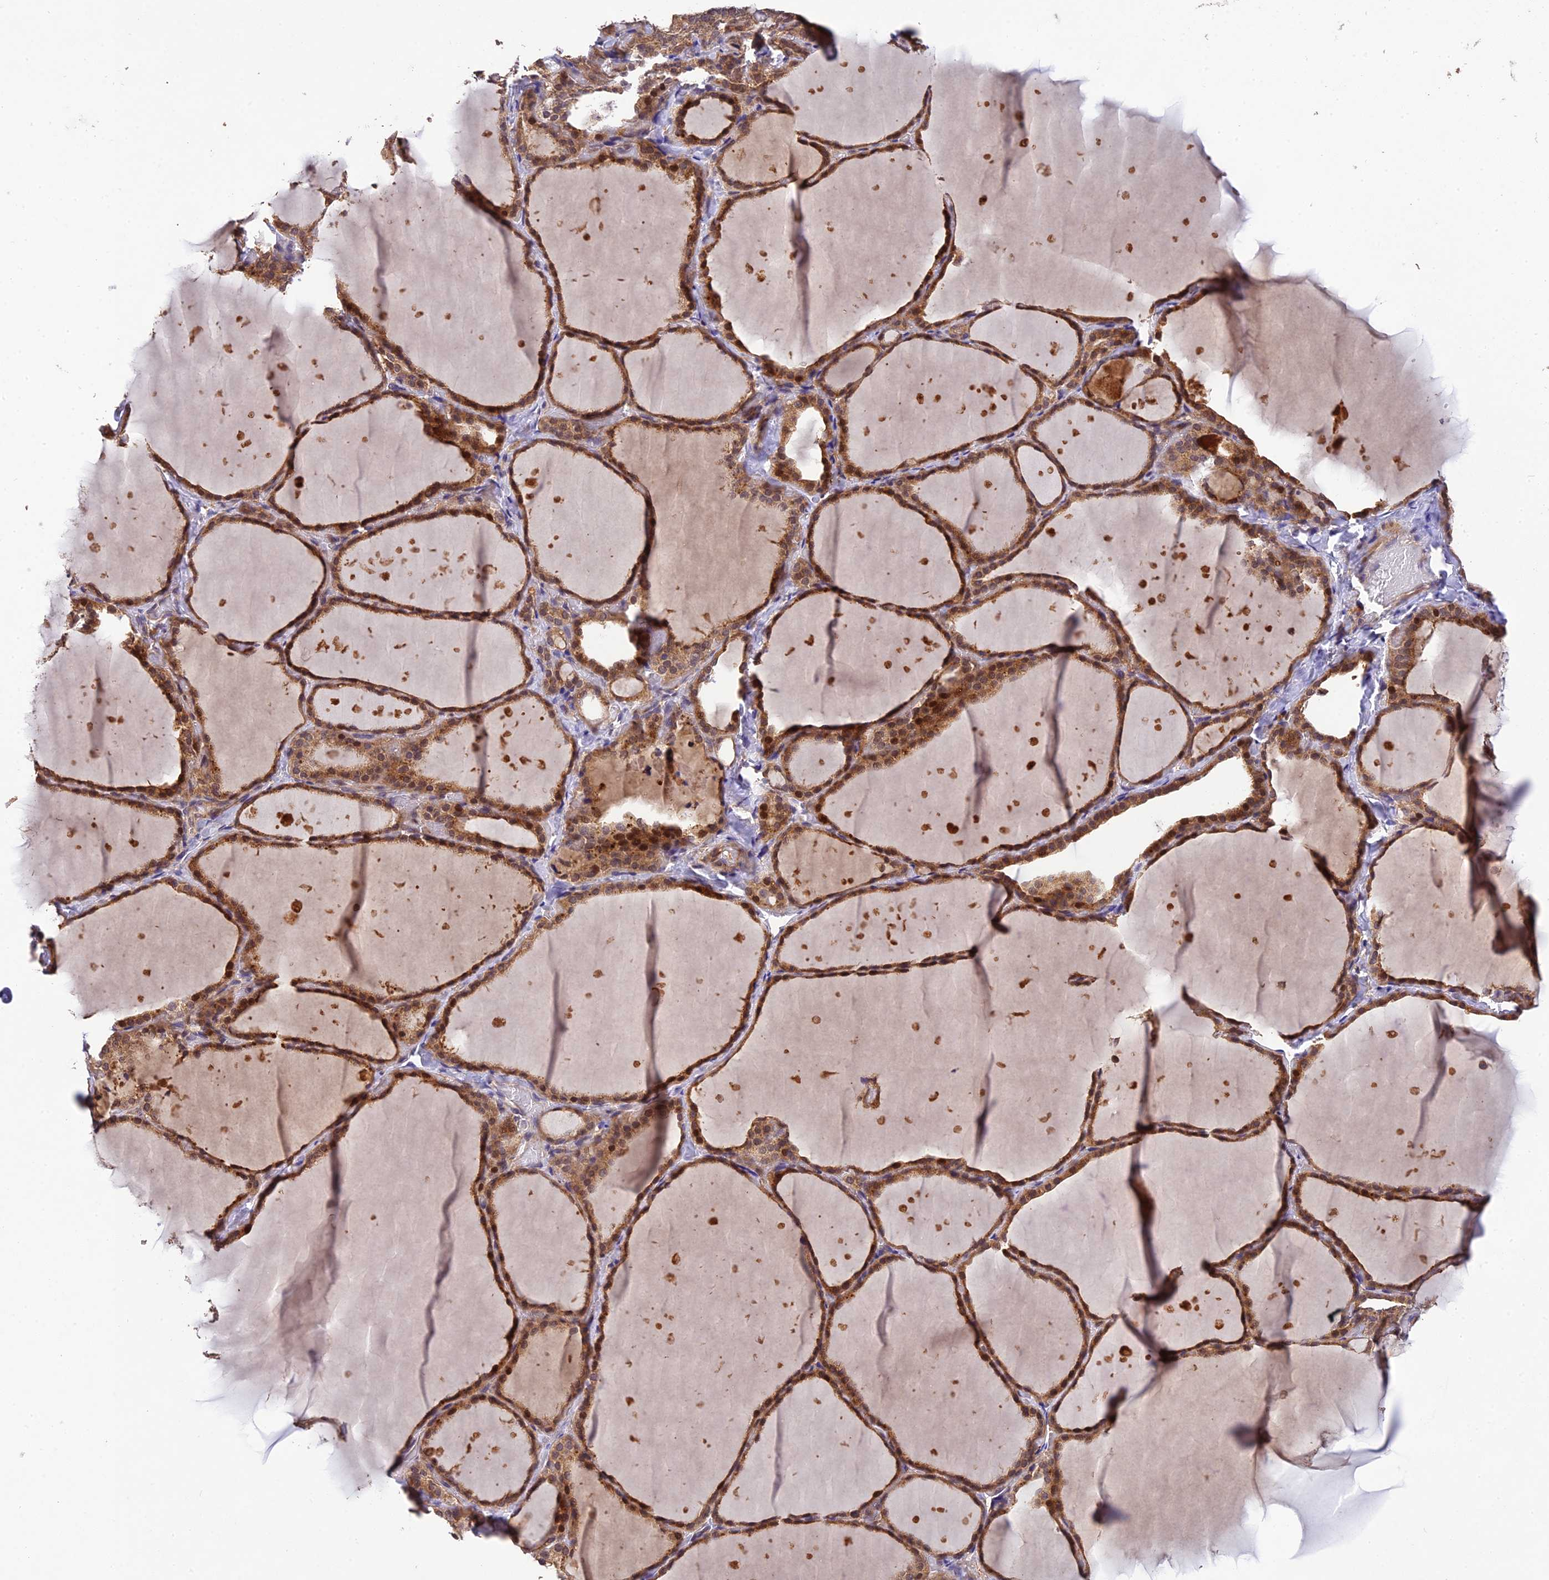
{"staining": {"intensity": "moderate", "quantity": ">75%", "location": "cytoplasmic/membranous,nuclear"}, "tissue": "thyroid gland", "cell_type": "Glandular cells", "image_type": "normal", "snomed": [{"axis": "morphology", "description": "Normal tissue, NOS"}, {"axis": "topography", "description": "Thyroid gland"}], "caption": "Protein staining of normal thyroid gland reveals moderate cytoplasmic/membranous,nuclear staining in about >75% of glandular cells. (IHC, brightfield microscopy, high magnification).", "gene": "DENND5B", "patient": {"sex": "female", "age": 44}}